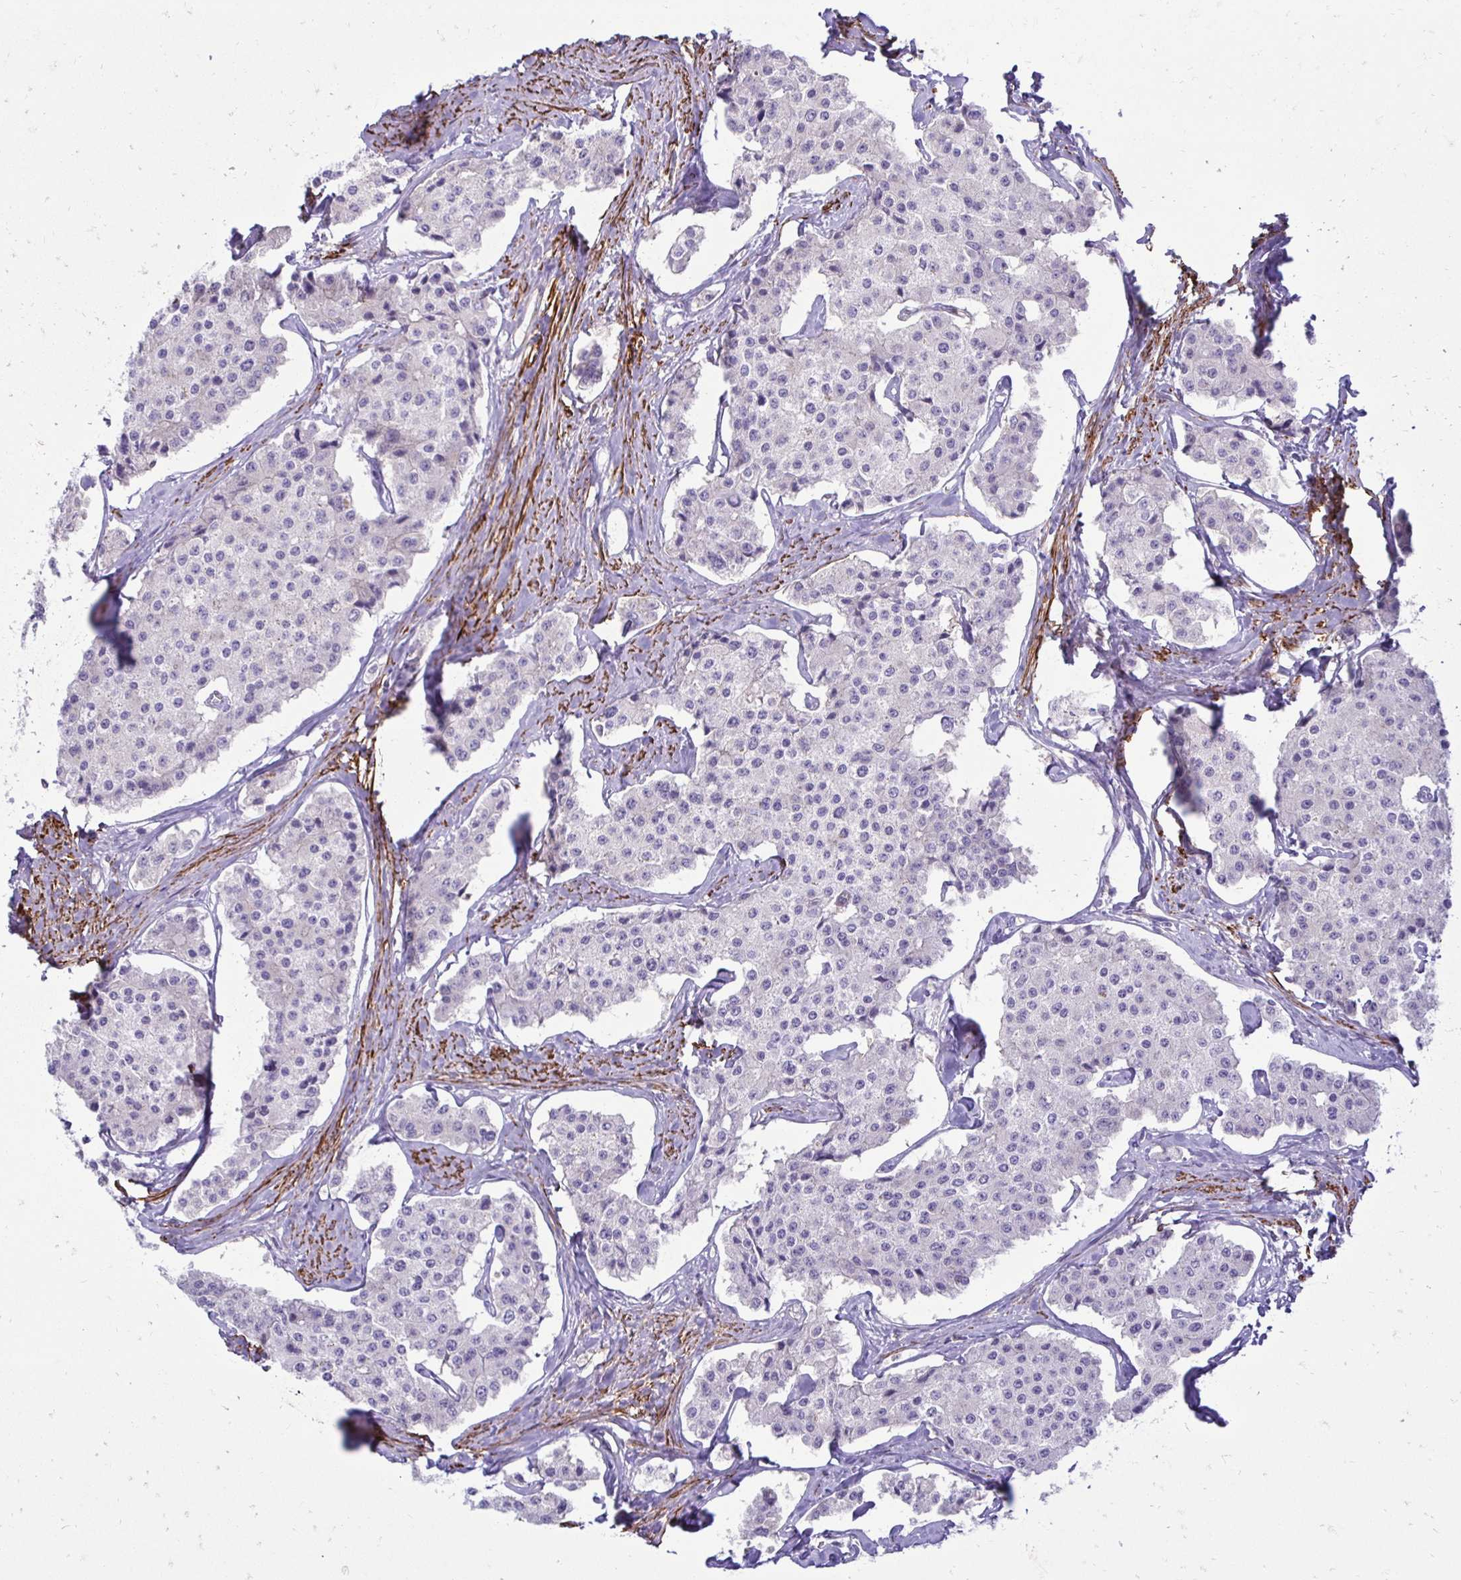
{"staining": {"intensity": "negative", "quantity": "none", "location": "none"}, "tissue": "carcinoid", "cell_type": "Tumor cells", "image_type": "cancer", "snomed": [{"axis": "morphology", "description": "Carcinoid, malignant, NOS"}, {"axis": "topography", "description": "Small intestine"}], "caption": "Immunohistochemistry of carcinoid shows no staining in tumor cells. (Stains: DAB IHC with hematoxylin counter stain, Microscopy: brightfield microscopy at high magnification).", "gene": "CTPS1", "patient": {"sex": "female", "age": 65}}